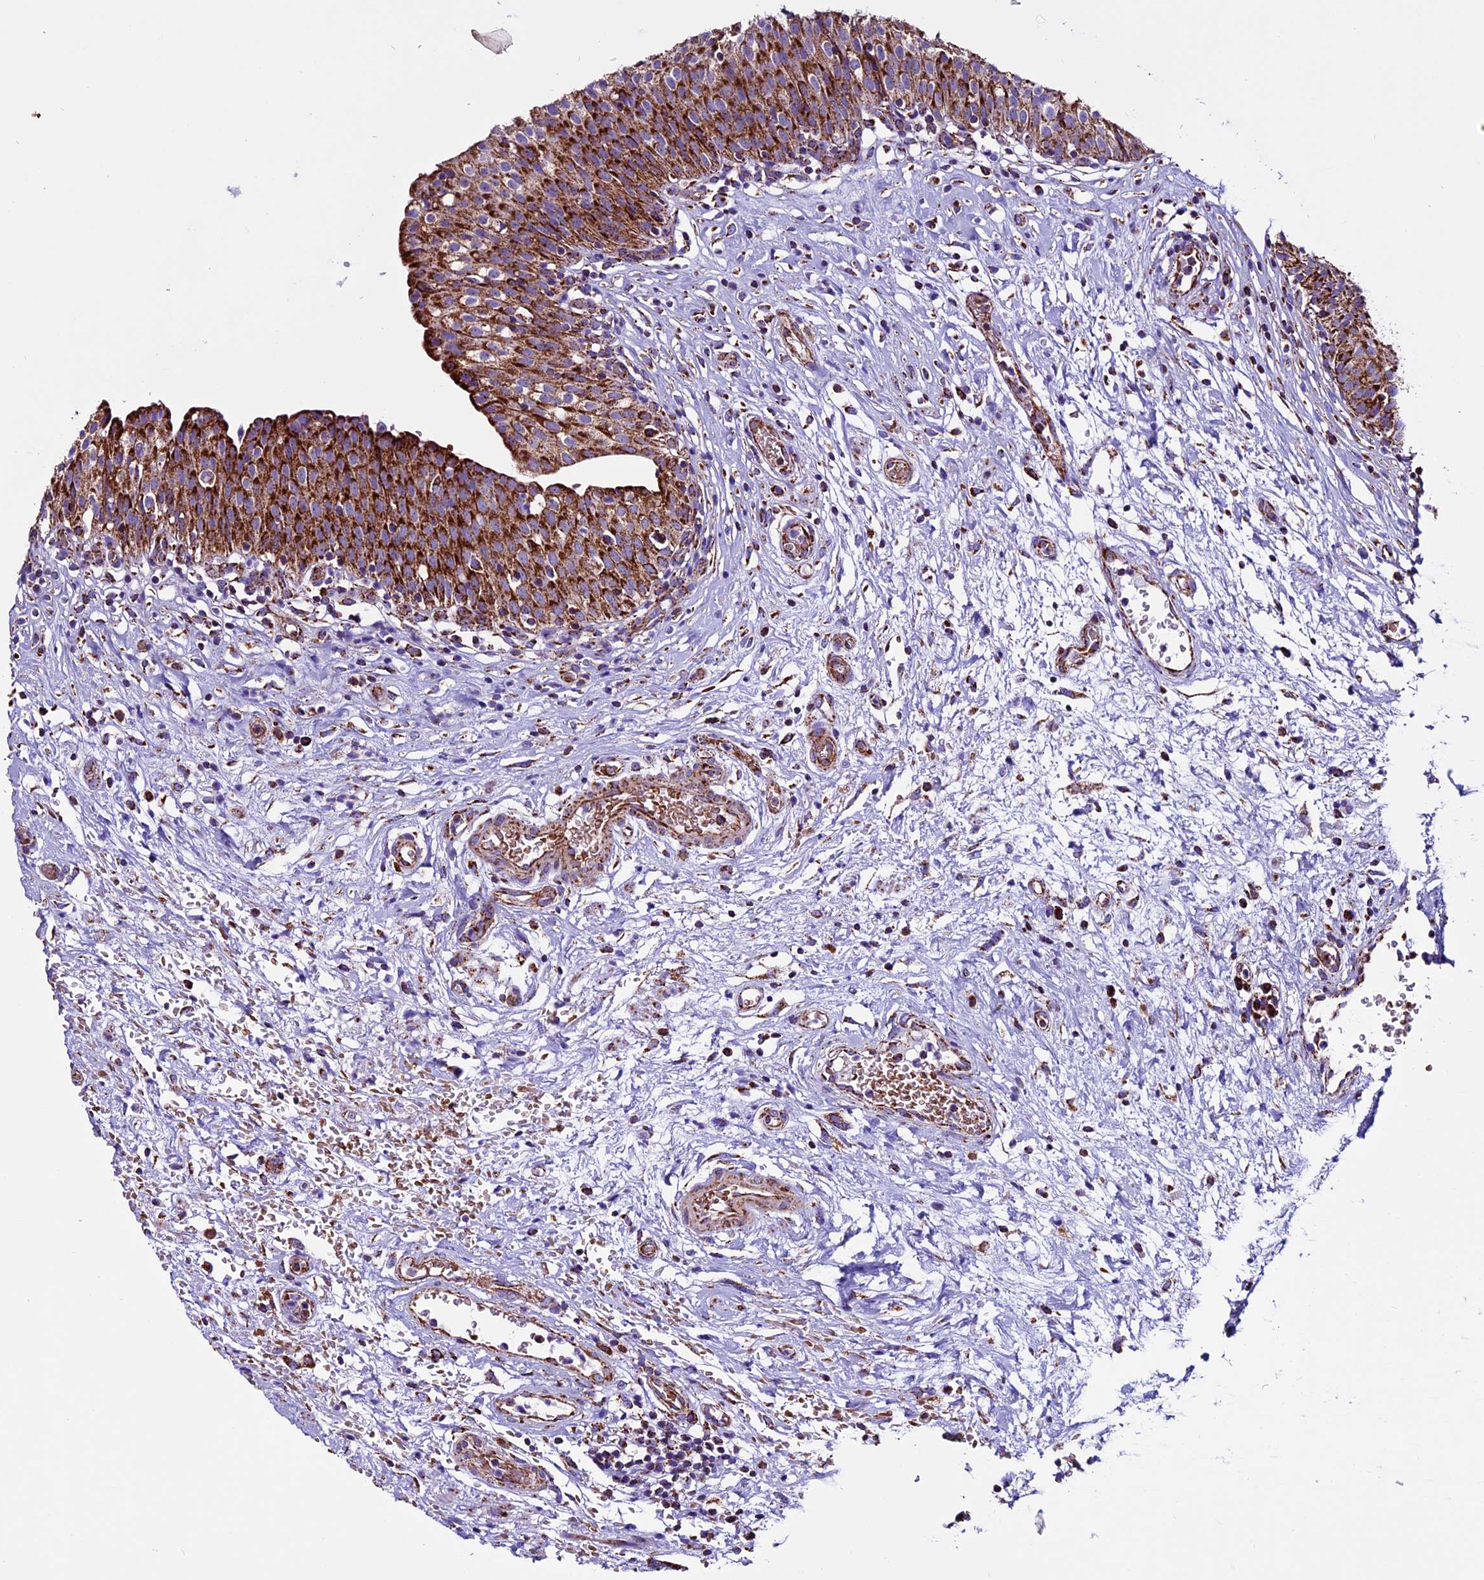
{"staining": {"intensity": "strong", "quantity": ">75%", "location": "cytoplasmic/membranous"}, "tissue": "urinary bladder", "cell_type": "Urothelial cells", "image_type": "normal", "snomed": [{"axis": "morphology", "description": "Normal tissue, NOS"}, {"axis": "topography", "description": "Urinary bladder"}], "caption": "Immunohistochemistry (IHC) of normal urinary bladder displays high levels of strong cytoplasmic/membranous staining in about >75% of urothelial cells. The protein is shown in brown color, while the nuclei are stained blue.", "gene": "CX3CL1", "patient": {"sex": "male", "age": 55}}